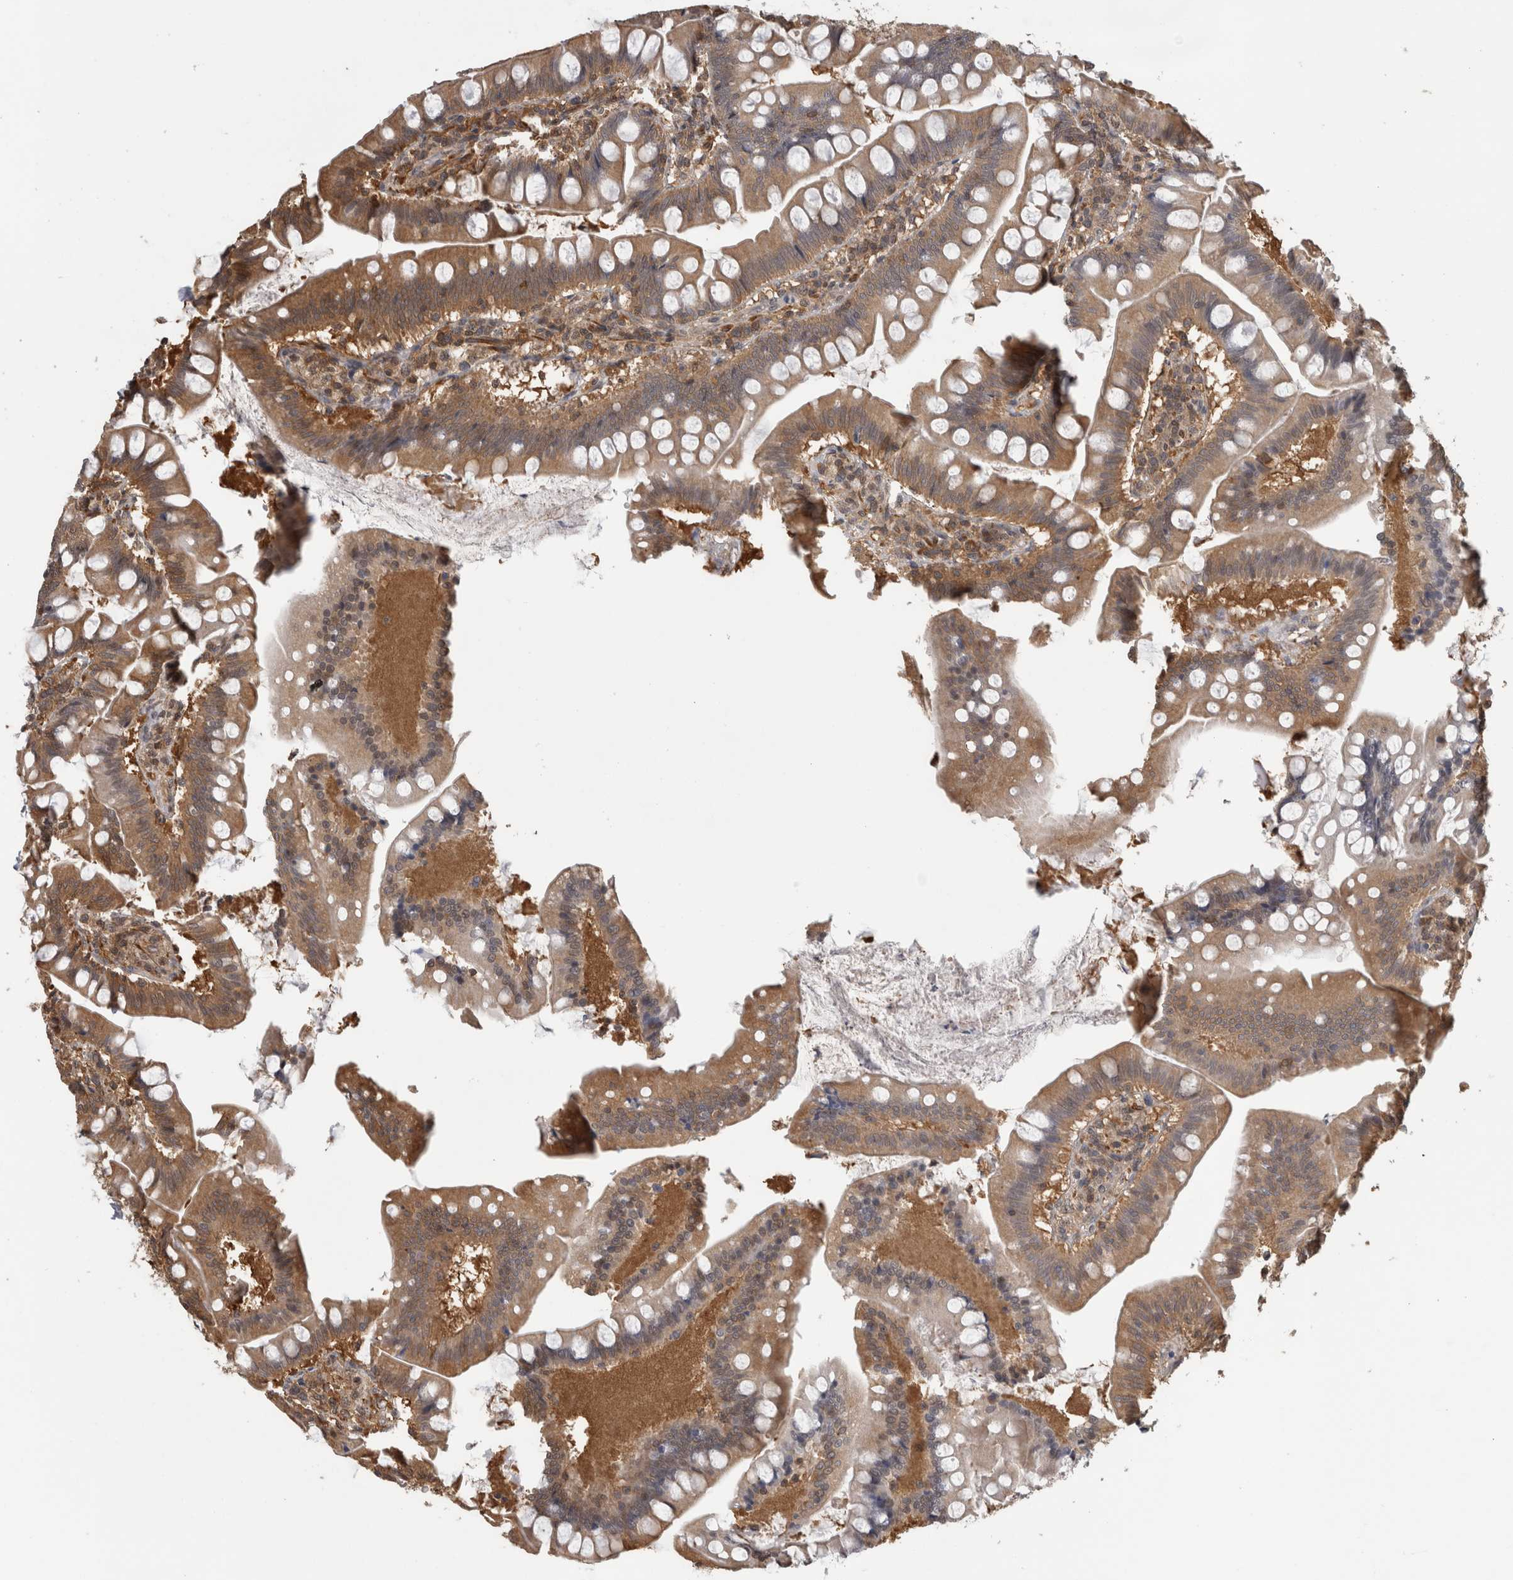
{"staining": {"intensity": "moderate", "quantity": ">75%", "location": "cytoplasmic/membranous,nuclear"}, "tissue": "small intestine", "cell_type": "Glandular cells", "image_type": "normal", "snomed": [{"axis": "morphology", "description": "Normal tissue, NOS"}, {"axis": "topography", "description": "Small intestine"}], "caption": "Normal small intestine displays moderate cytoplasmic/membranous,nuclear expression in approximately >75% of glandular cells The staining was performed using DAB to visualize the protein expression in brown, while the nuclei were stained in blue with hematoxylin (Magnification: 20x)..", "gene": "TDRD7", "patient": {"sex": "male", "age": 7}}